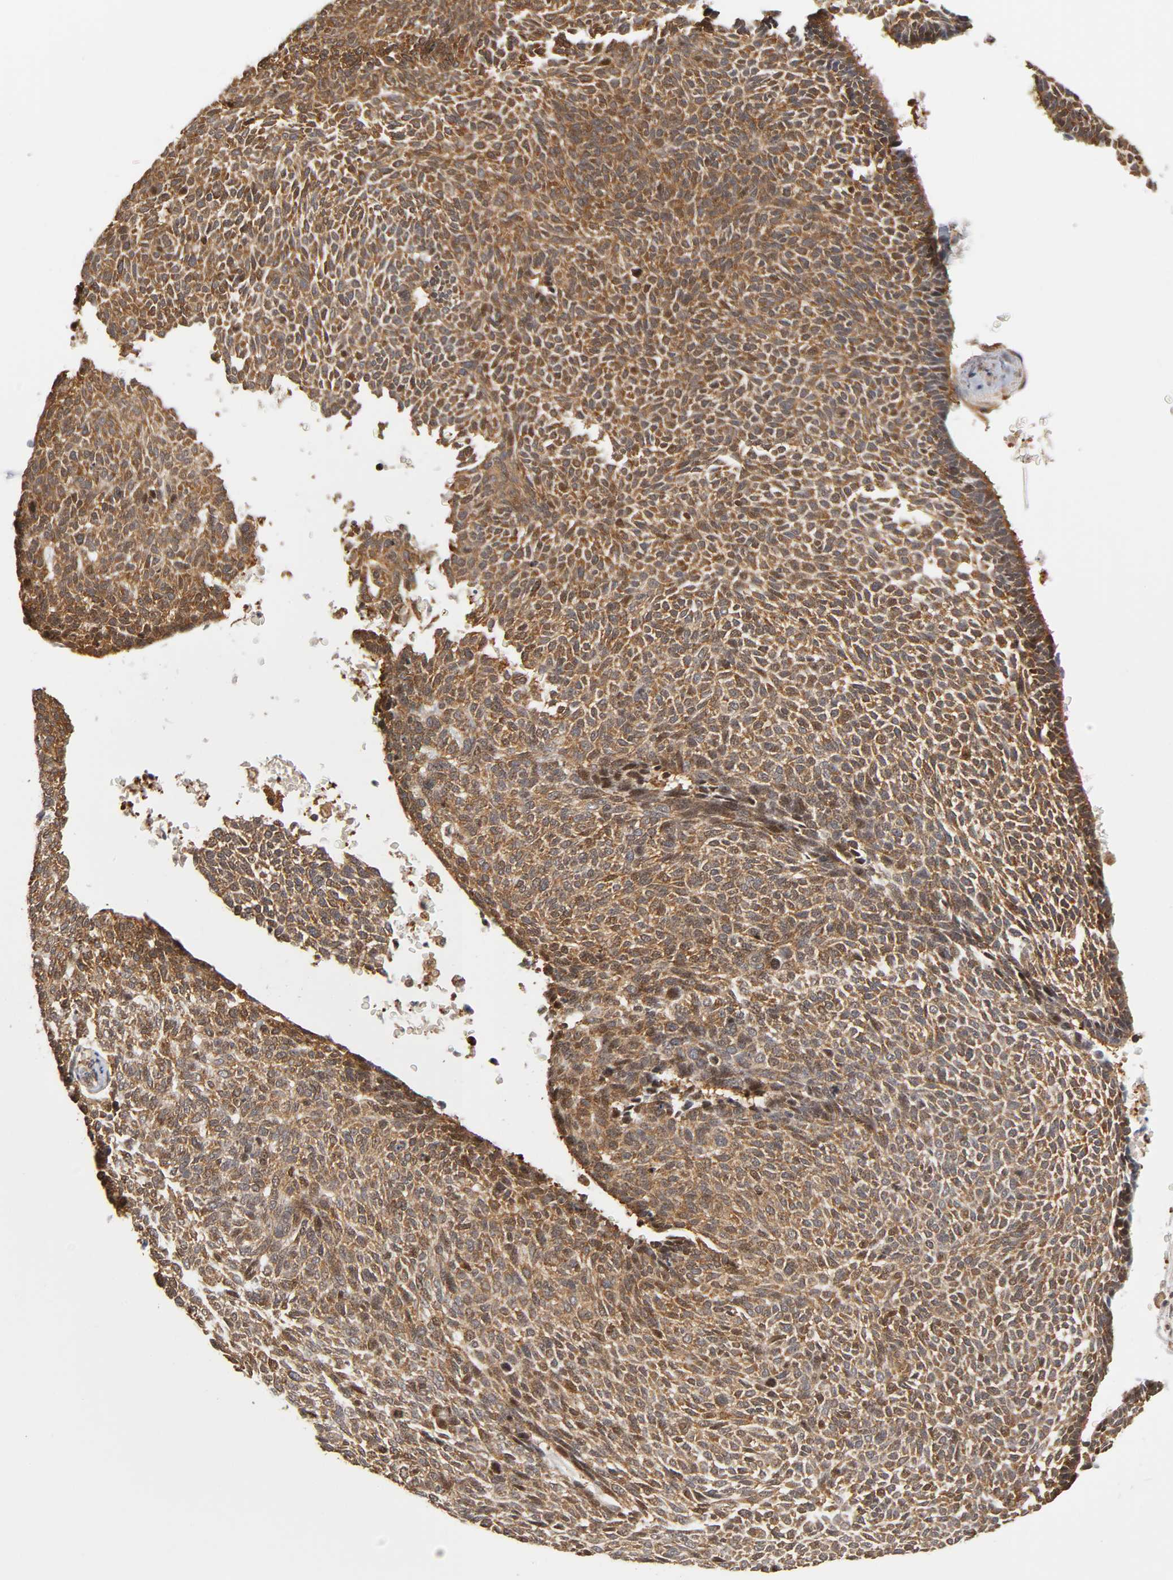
{"staining": {"intensity": "strong", "quantity": ">75%", "location": "cytoplasmic/membranous"}, "tissue": "skin cancer", "cell_type": "Tumor cells", "image_type": "cancer", "snomed": [{"axis": "morphology", "description": "Normal tissue, NOS"}, {"axis": "morphology", "description": "Basal cell carcinoma"}, {"axis": "topography", "description": "Skin"}], "caption": "The immunohistochemical stain highlights strong cytoplasmic/membranous expression in tumor cells of skin cancer tissue. Immunohistochemistry (ihc) stains the protein of interest in brown and the nuclei are stained blue.", "gene": "PAFAH1B1", "patient": {"sex": "male", "age": 87}}